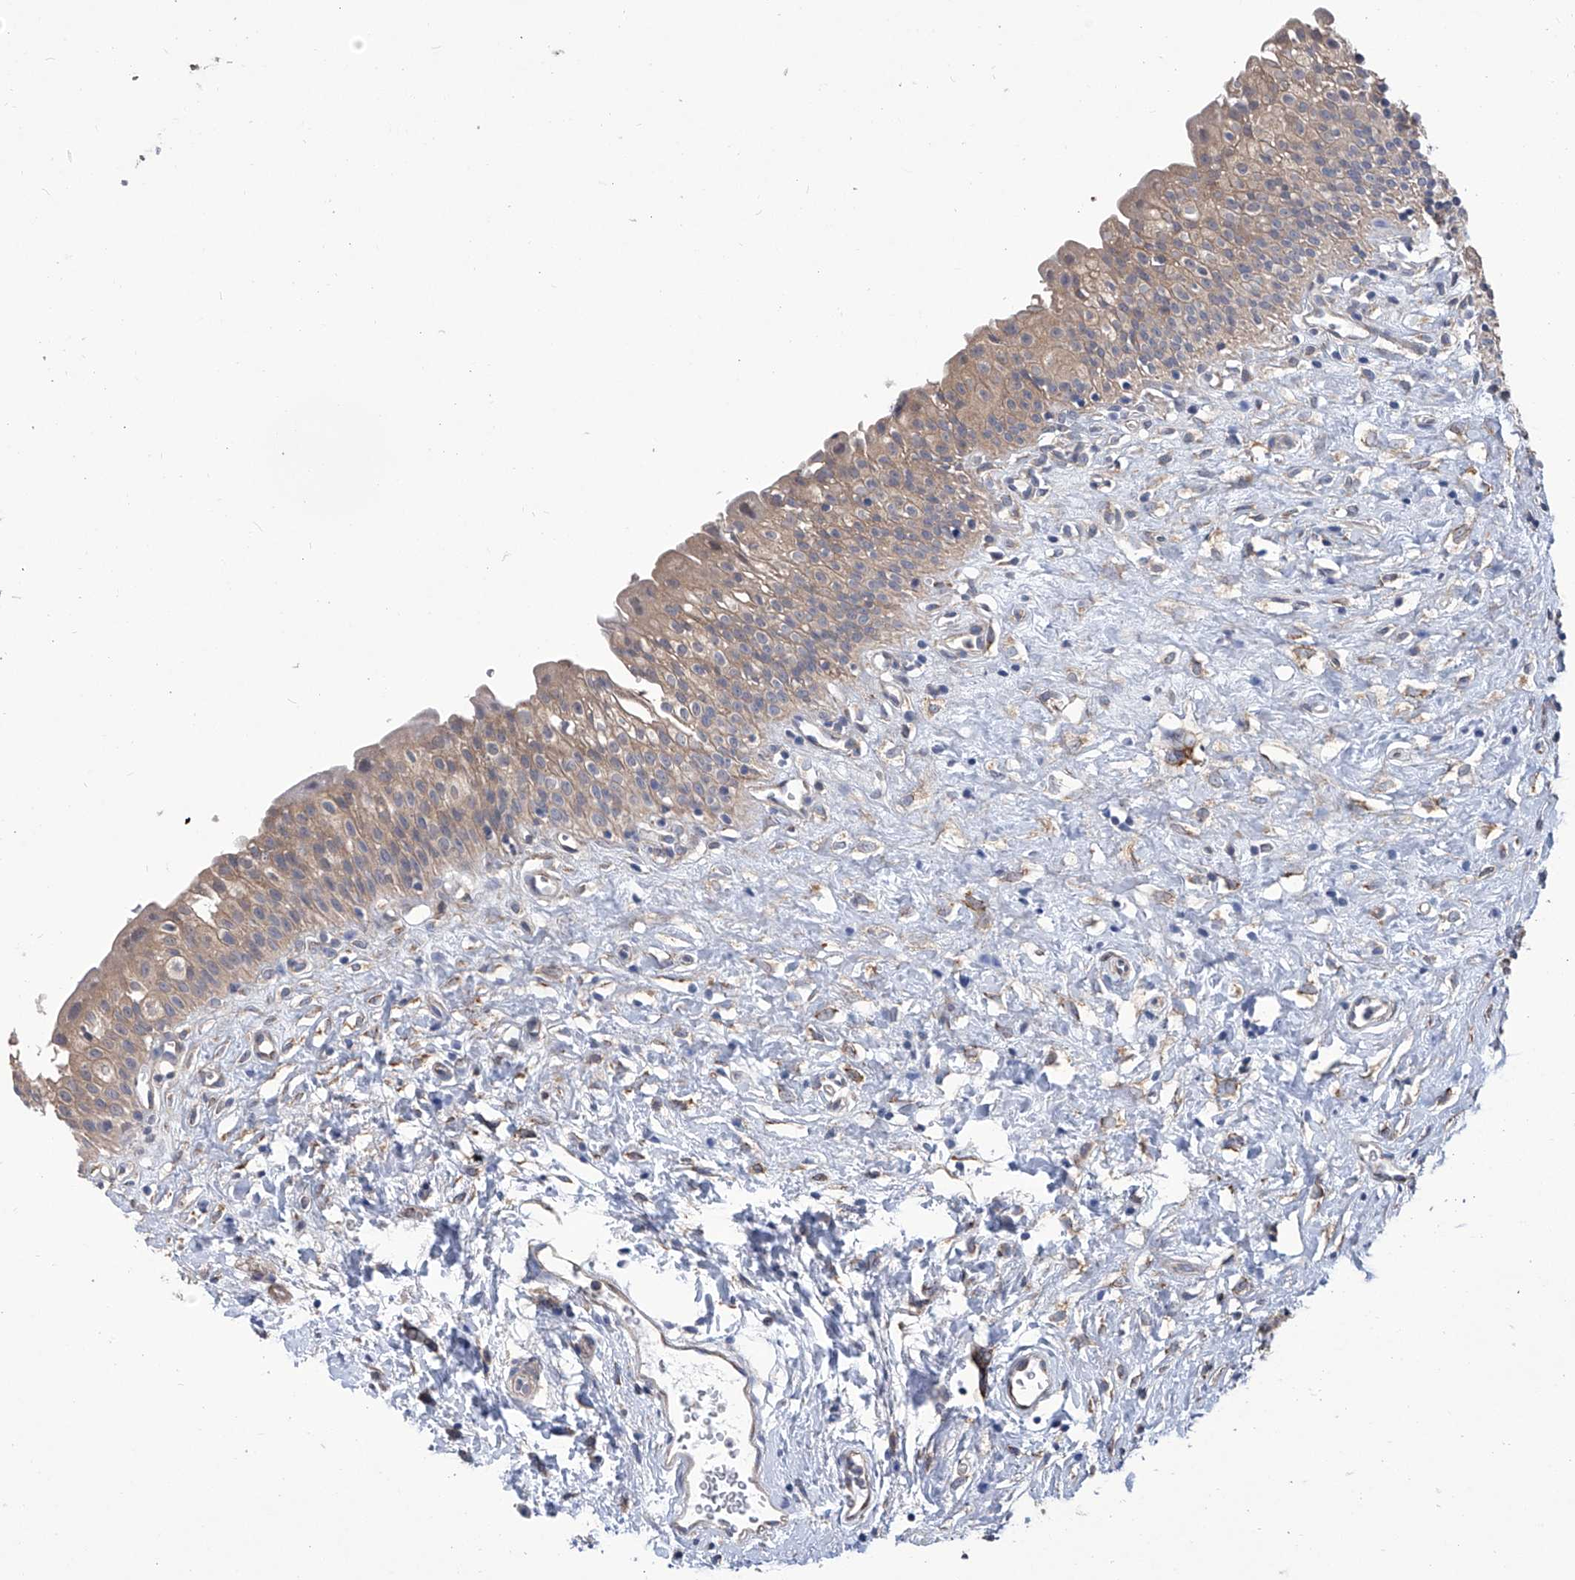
{"staining": {"intensity": "weak", "quantity": ">75%", "location": "cytoplasmic/membranous"}, "tissue": "urinary bladder", "cell_type": "Urothelial cells", "image_type": "normal", "snomed": [{"axis": "morphology", "description": "Normal tissue, NOS"}, {"axis": "topography", "description": "Urinary bladder"}], "caption": "IHC micrograph of benign urinary bladder: human urinary bladder stained using immunohistochemistry reveals low levels of weak protein expression localized specifically in the cytoplasmic/membranous of urothelial cells, appearing as a cytoplasmic/membranous brown color.", "gene": "SMS", "patient": {"sex": "male", "age": 51}}